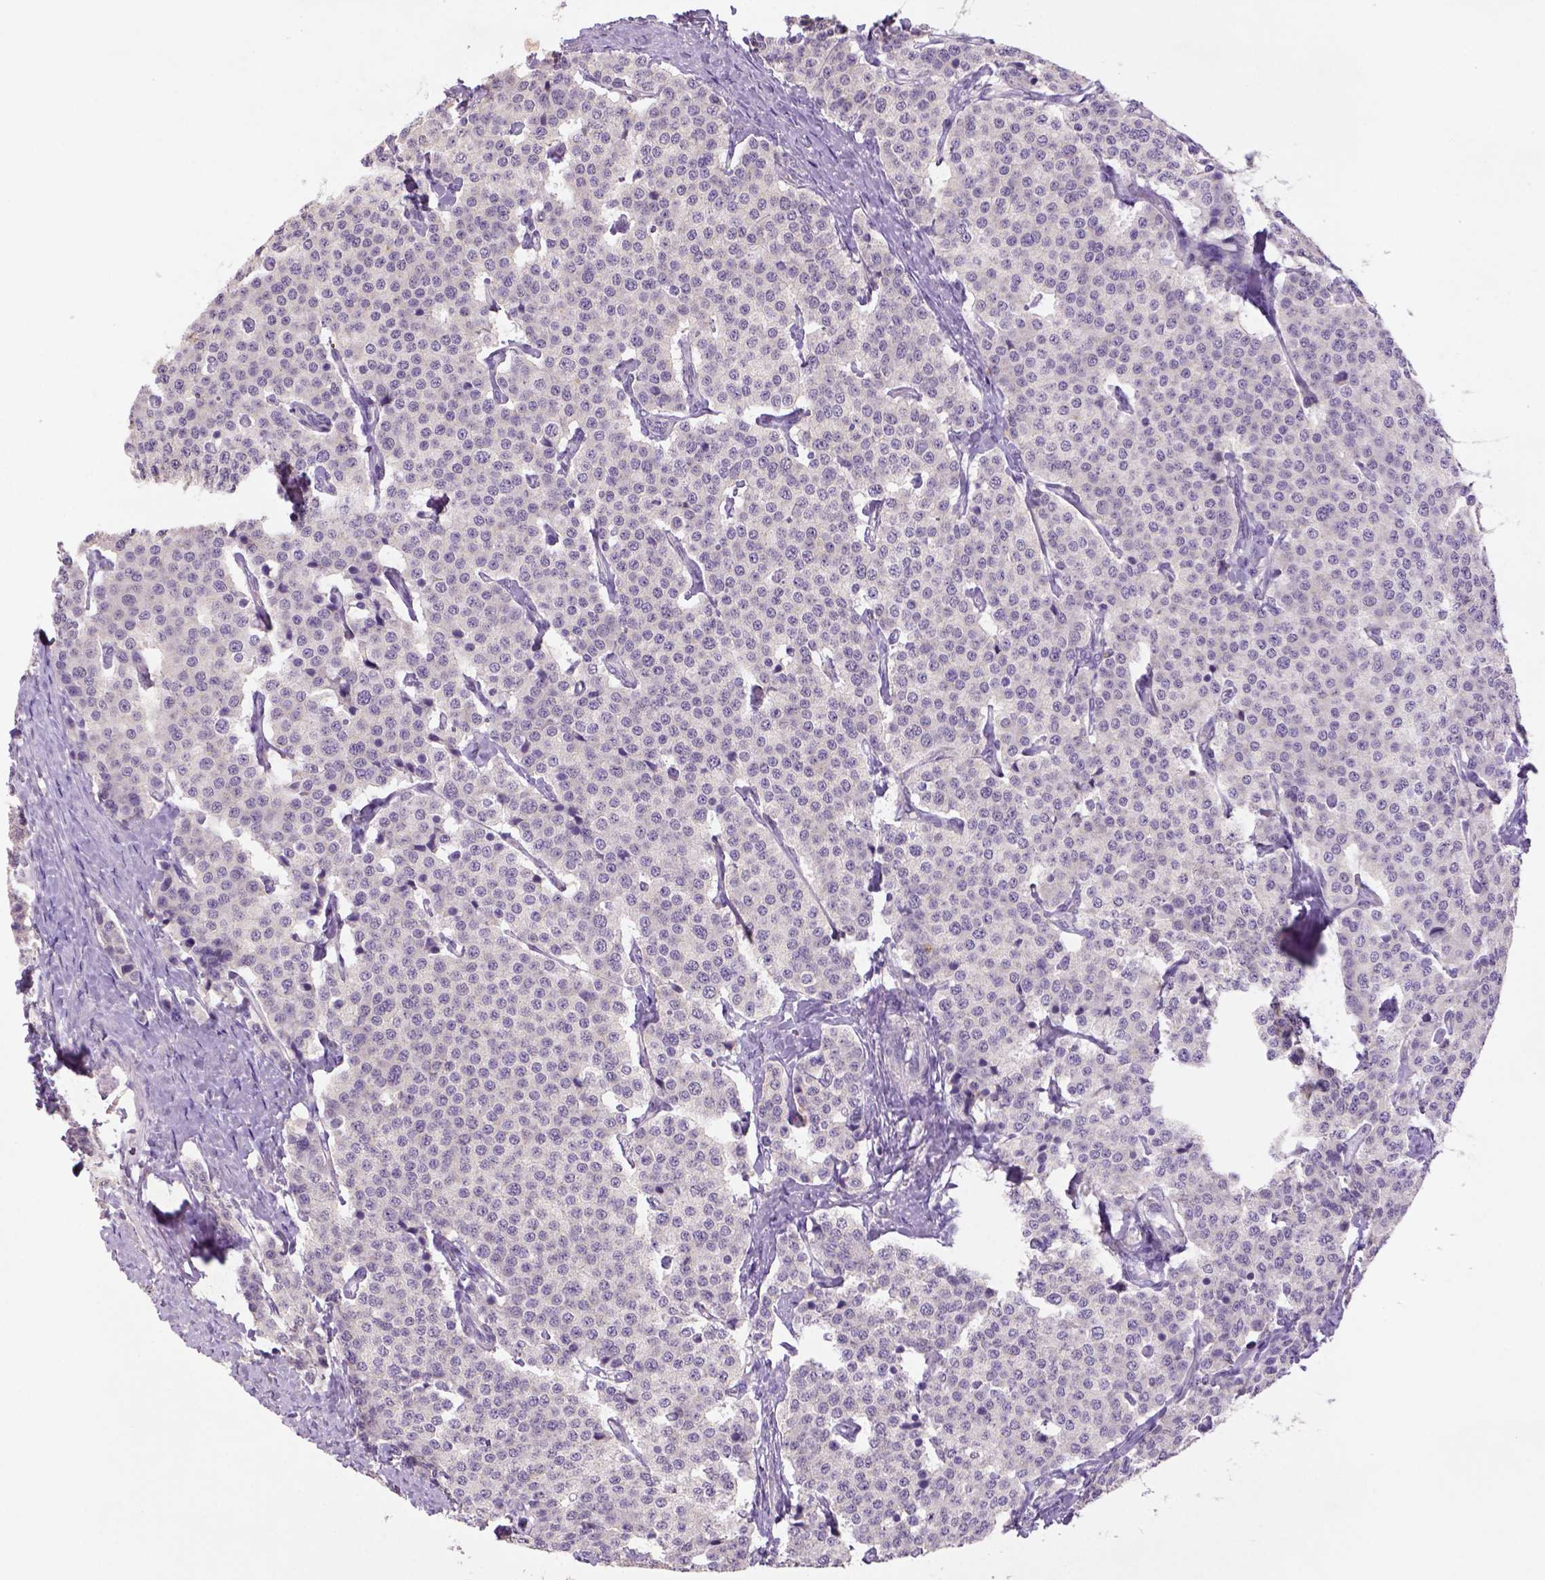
{"staining": {"intensity": "negative", "quantity": "none", "location": "none"}, "tissue": "carcinoid", "cell_type": "Tumor cells", "image_type": "cancer", "snomed": [{"axis": "morphology", "description": "Carcinoid, malignant, NOS"}, {"axis": "topography", "description": "Small intestine"}], "caption": "Human malignant carcinoid stained for a protein using immunohistochemistry shows no expression in tumor cells.", "gene": "NLGN2", "patient": {"sex": "female", "age": 58}}